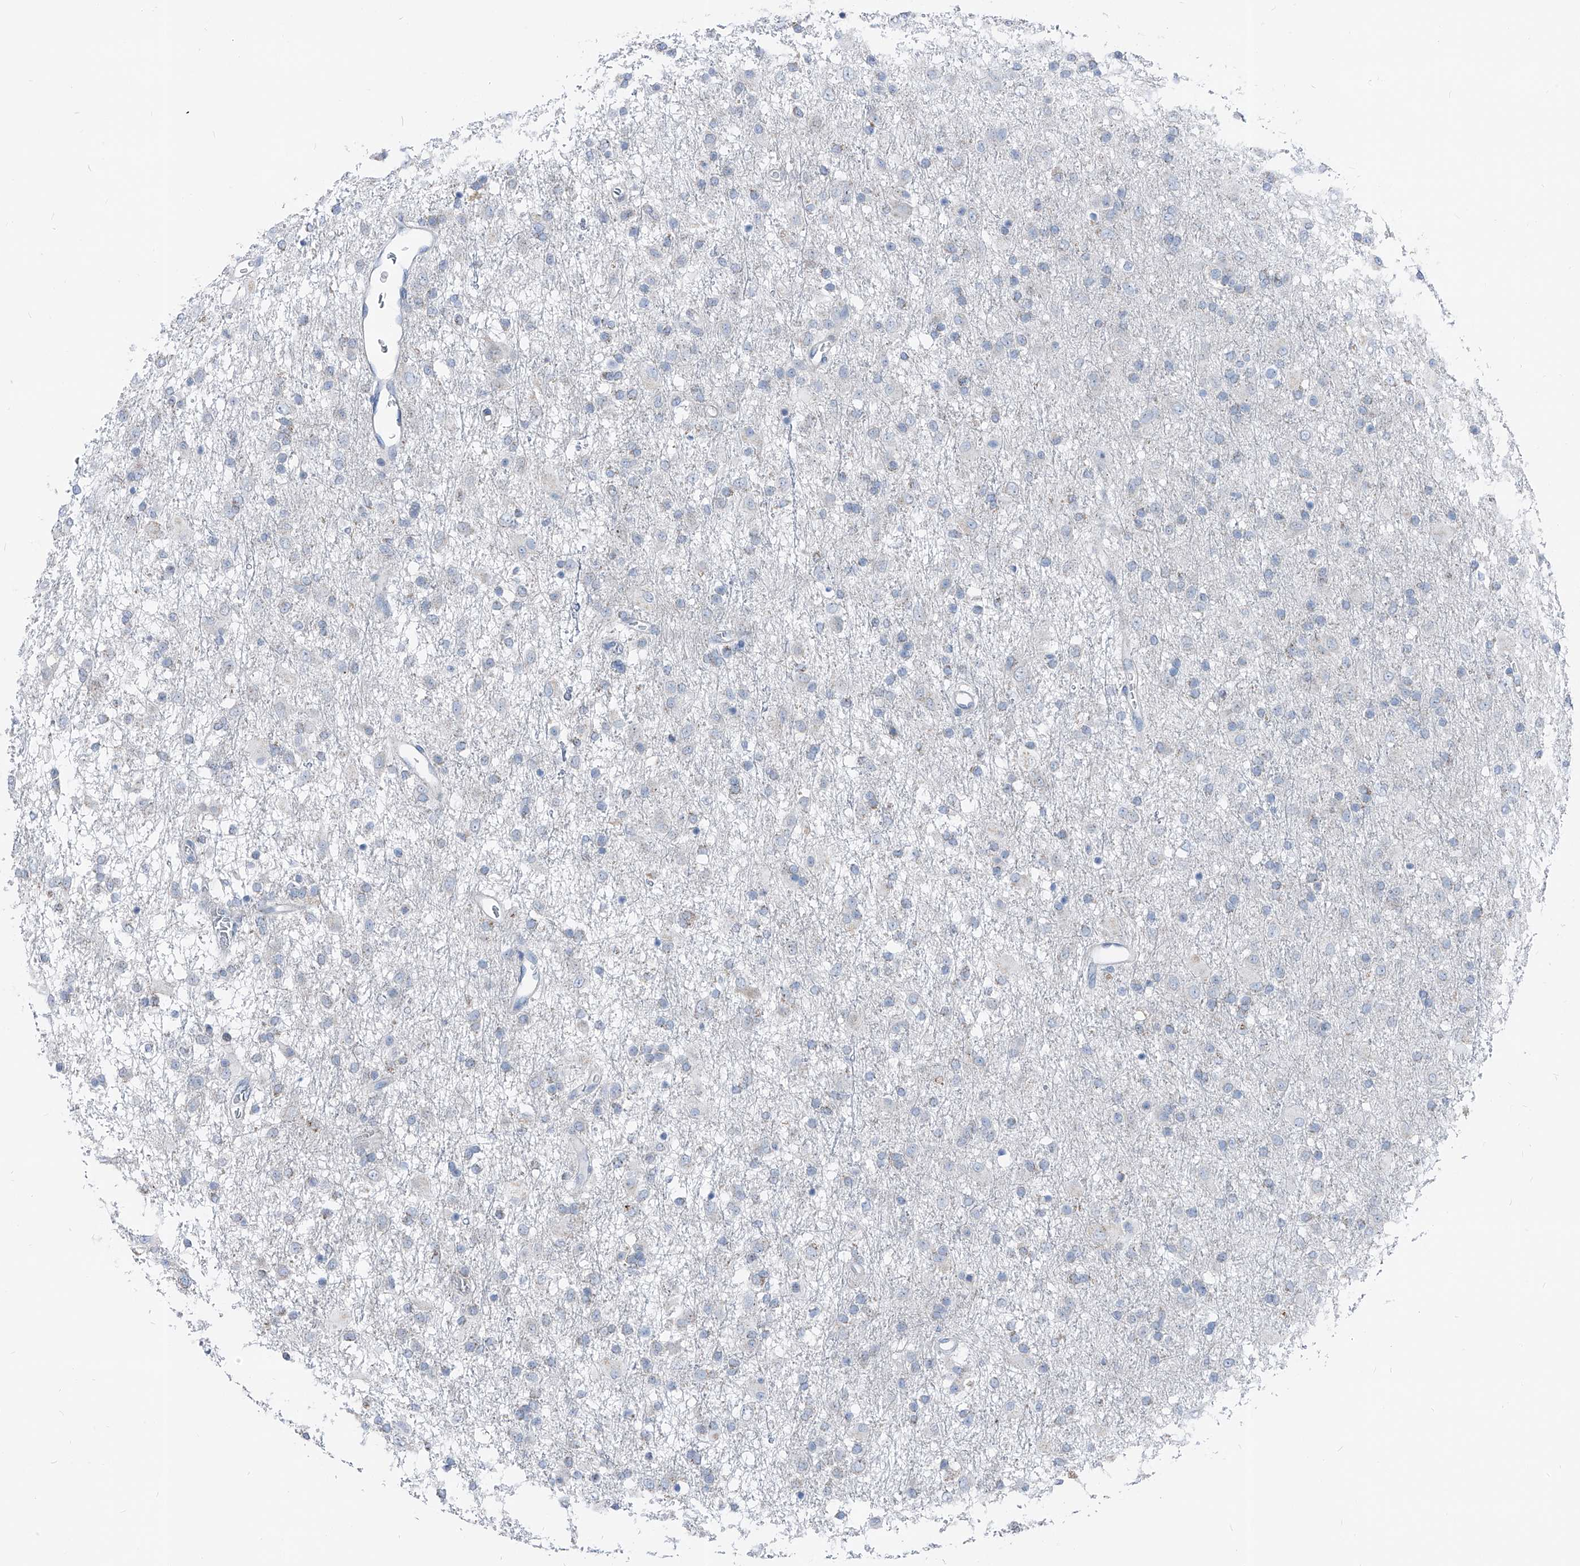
{"staining": {"intensity": "negative", "quantity": "none", "location": "none"}, "tissue": "glioma", "cell_type": "Tumor cells", "image_type": "cancer", "snomed": [{"axis": "morphology", "description": "Glioma, malignant, Low grade"}, {"axis": "topography", "description": "Brain"}], "caption": "Histopathology image shows no significant protein expression in tumor cells of glioma.", "gene": "AGPS", "patient": {"sex": "male", "age": 65}}